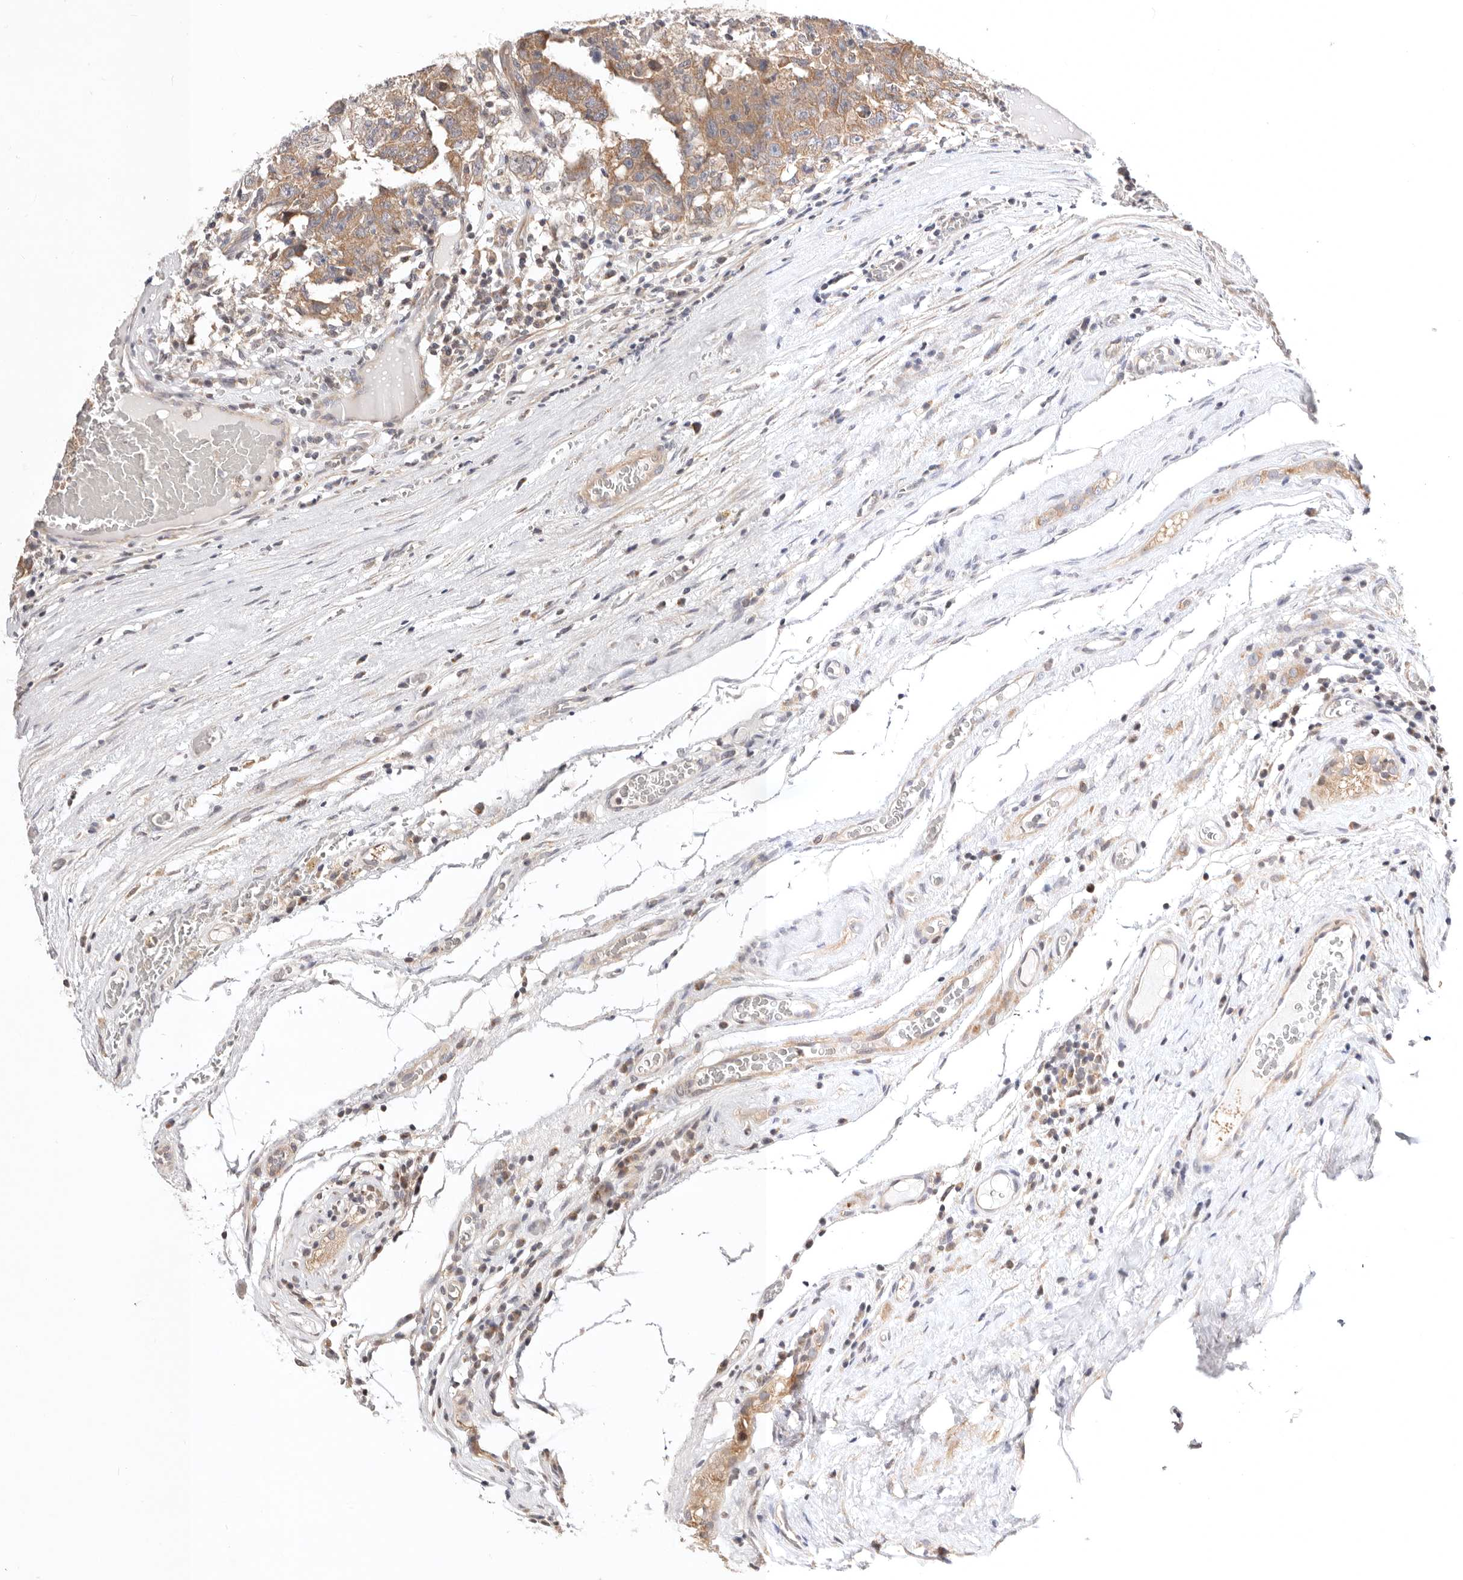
{"staining": {"intensity": "moderate", "quantity": ">75%", "location": "cytoplasmic/membranous"}, "tissue": "testis cancer", "cell_type": "Tumor cells", "image_type": "cancer", "snomed": [{"axis": "morphology", "description": "Carcinoma, Embryonal, NOS"}, {"axis": "topography", "description": "Testis"}], "caption": "This is an image of immunohistochemistry staining of testis embryonal carcinoma, which shows moderate expression in the cytoplasmic/membranous of tumor cells.", "gene": "KCMF1", "patient": {"sex": "male", "age": 26}}